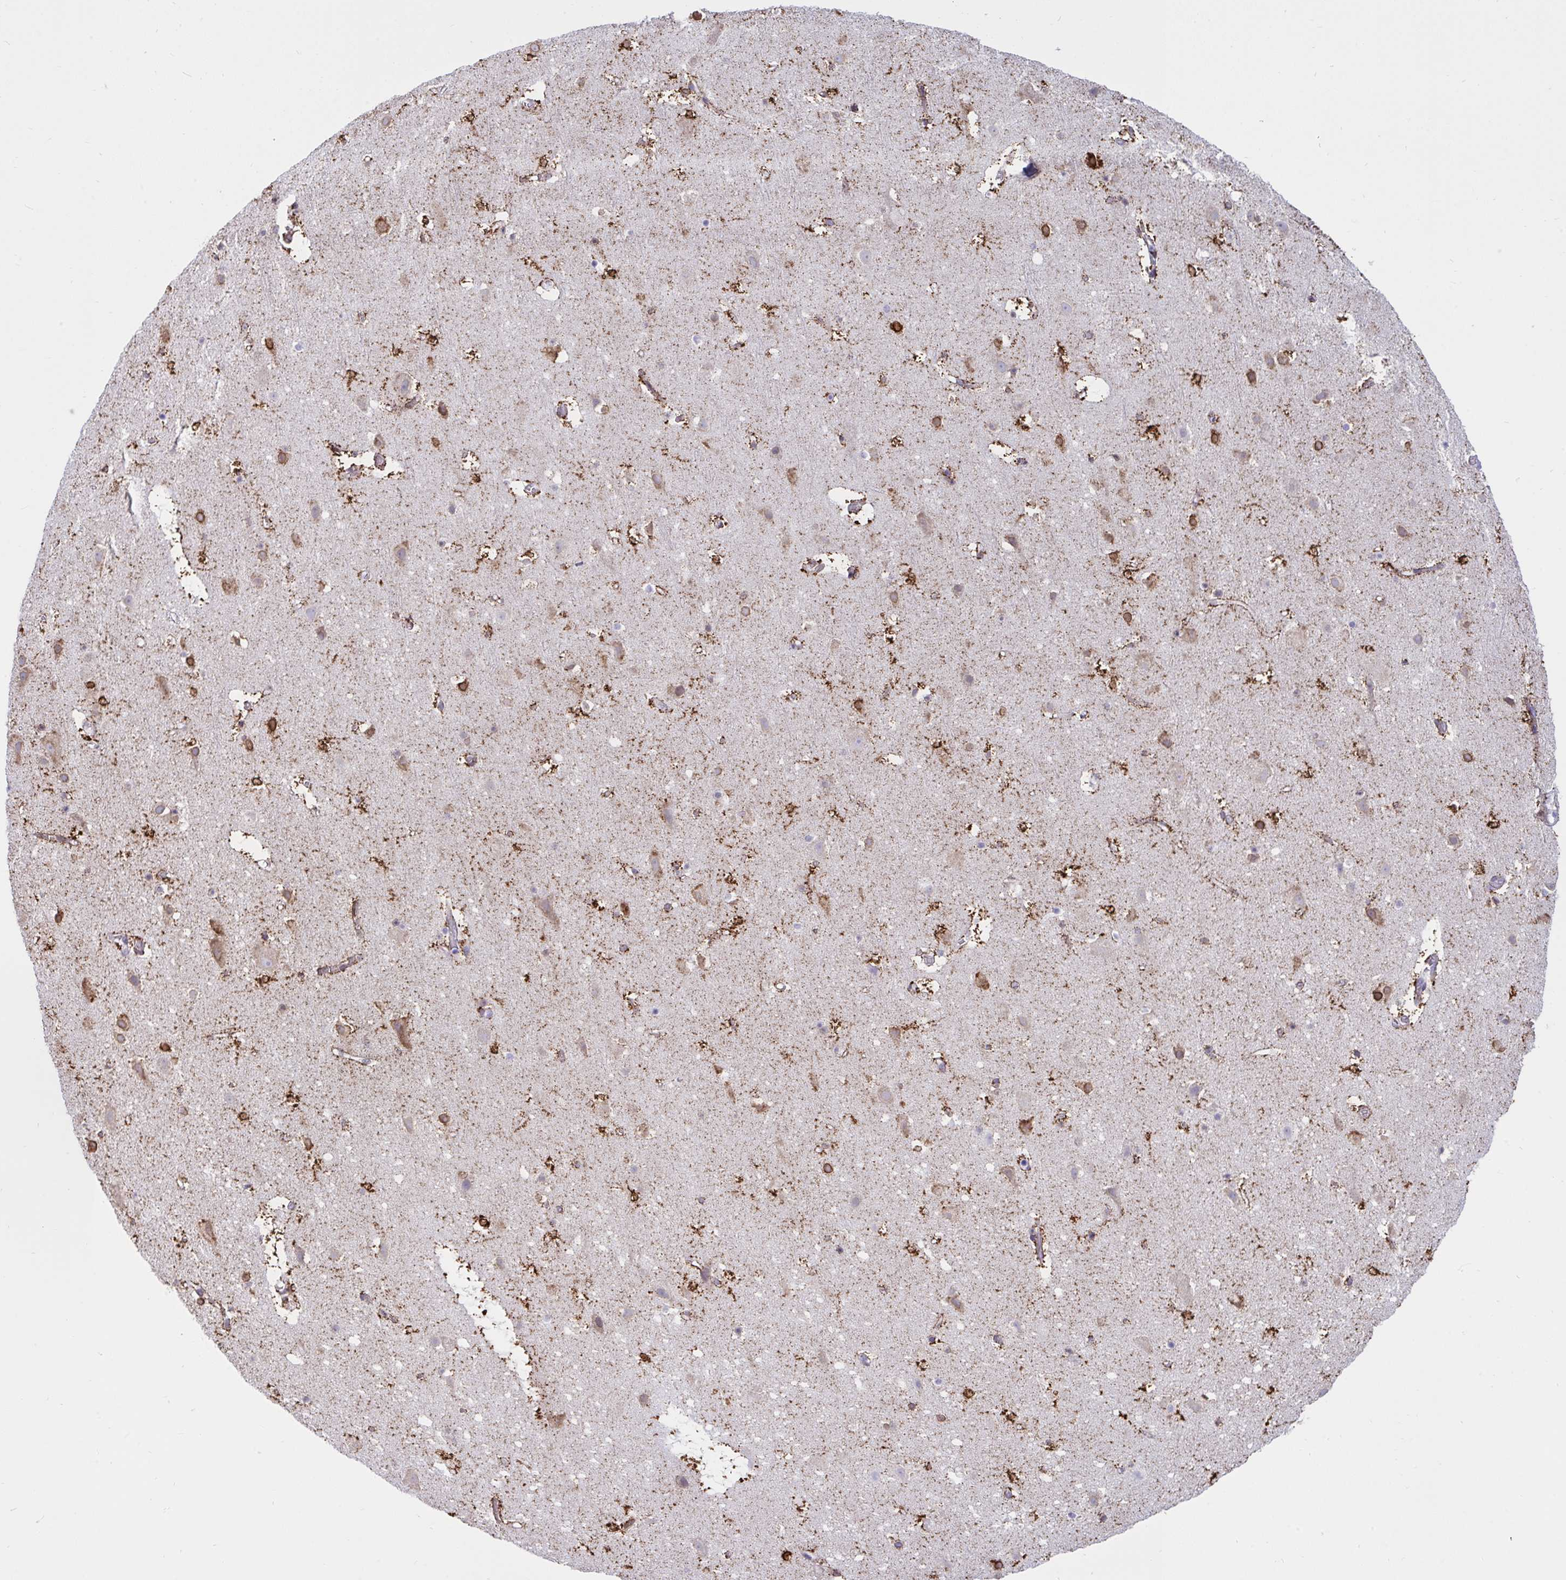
{"staining": {"intensity": "weak", "quantity": "25%-75%", "location": "cytoplasmic/membranous"}, "tissue": "cerebral cortex", "cell_type": "Endothelial cells", "image_type": "normal", "snomed": [{"axis": "morphology", "description": "Normal tissue, NOS"}, {"axis": "topography", "description": "Cerebral cortex"}], "caption": "Benign cerebral cortex was stained to show a protein in brown. There is low levels of weak cytoplasmic/membranous positivity in about 25%-75% of endothelial cells. Using DAB (3,3'-diaminobenzidine) (brown) and hematoxylin (blue) stains, captured at high magnification using brightfield microscopy.", "gene": "ASPH", "patient": {"sex": "female", "age": 42}}